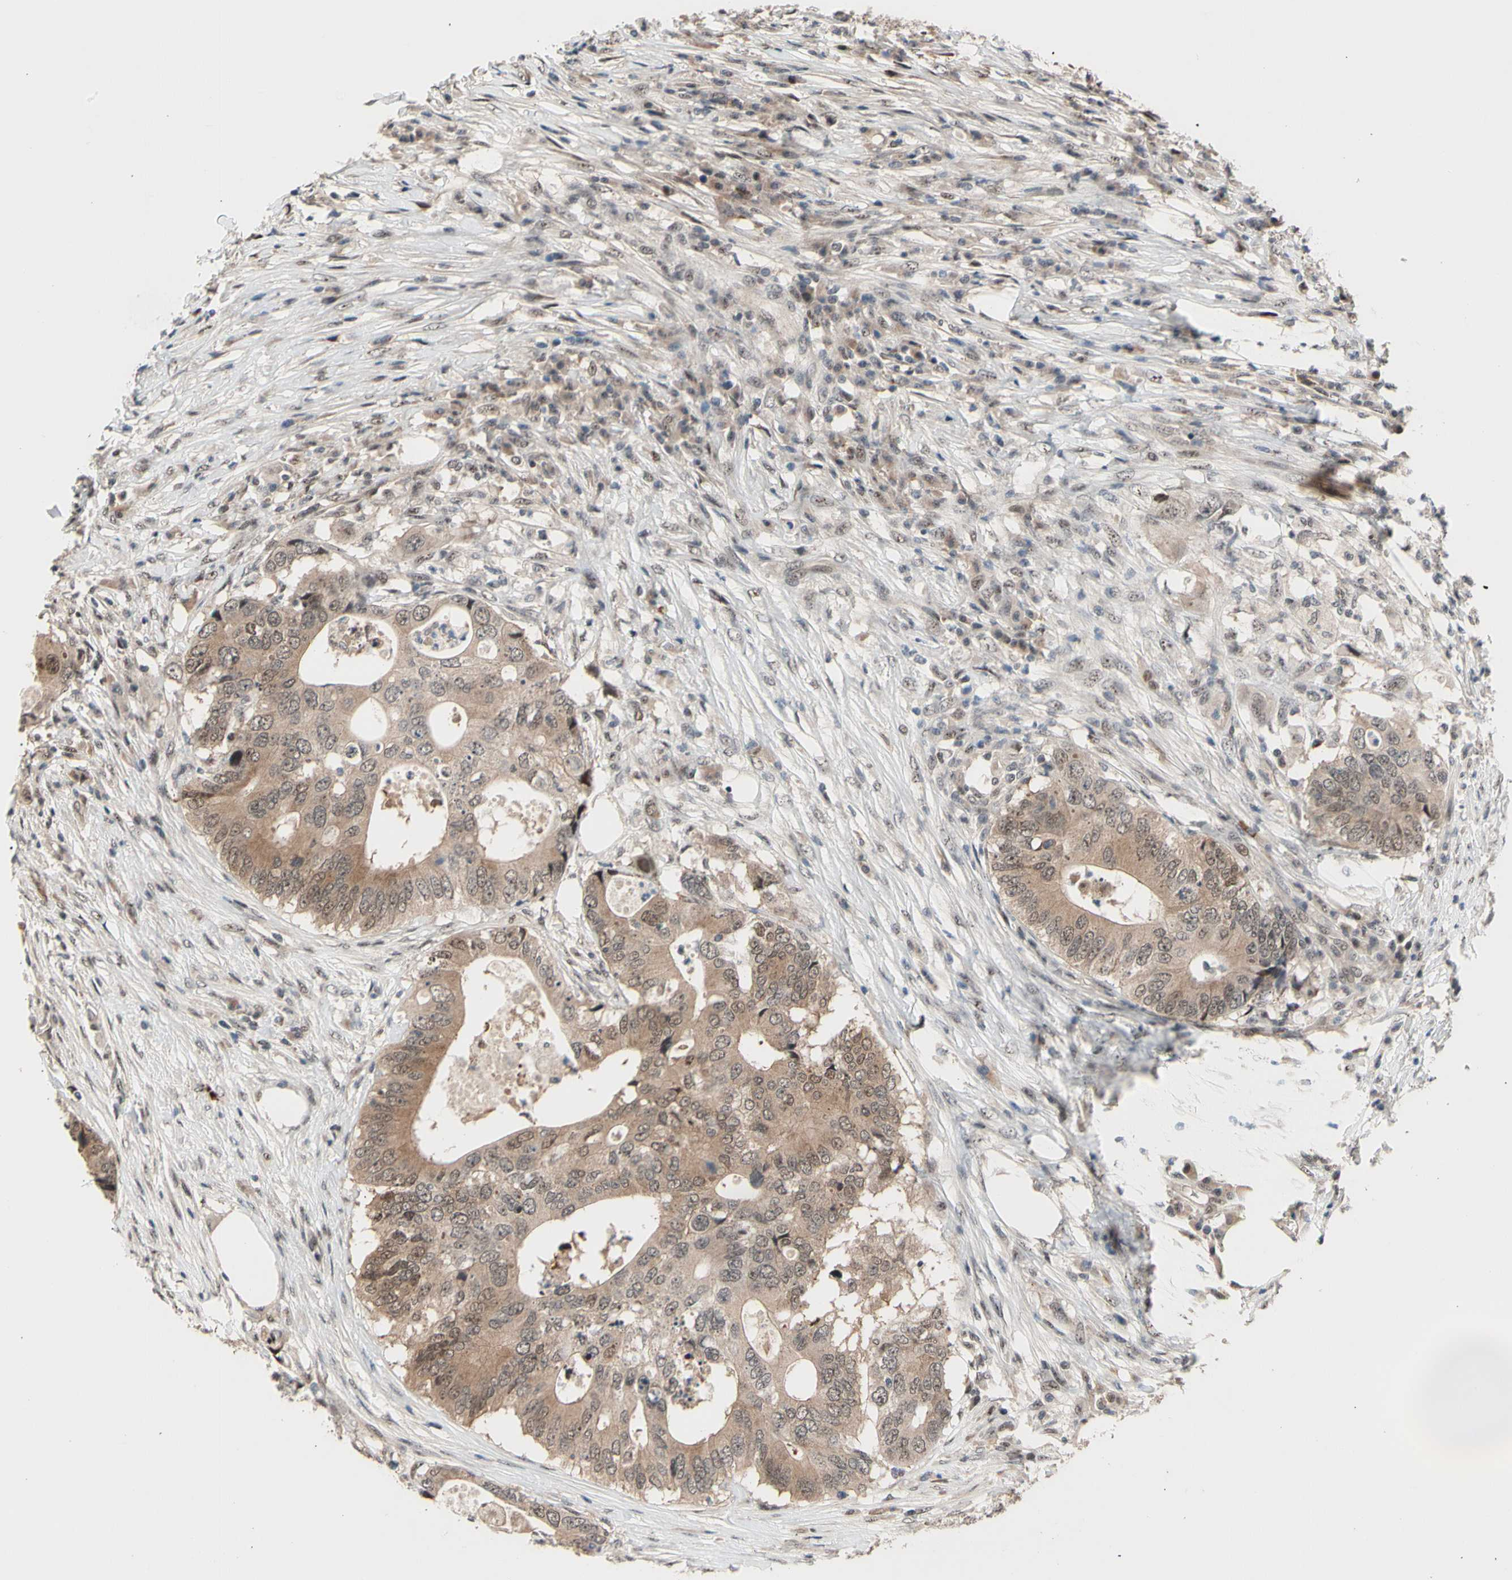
{"staining": {"intensity": "moderate", "quantity": ">75%", "location": "cytoplasmic/membranous"}, "tissue": "colorectal cancer", "cell_type": "Tumor cells", "image_type": "cancer", "snomed": [{"axis": "morphology", "description": "Adenocarcinoma, NOS"}, {"axis": "topography", "description": "Colon"}], "caption": "Immunohistochemistry (IHC) histopathology image of neoplastic tissue: colorectal adenocarcinoma stained using immunohistochemistry displays medium levels of moderate protein expression localized specifically in the cytoplasmic/membranous of tumor cells, appearing as a cytoplasmic/membranous brown color.", "gene": "NGEF", "patient": {"sex": "male", "age": 71}}